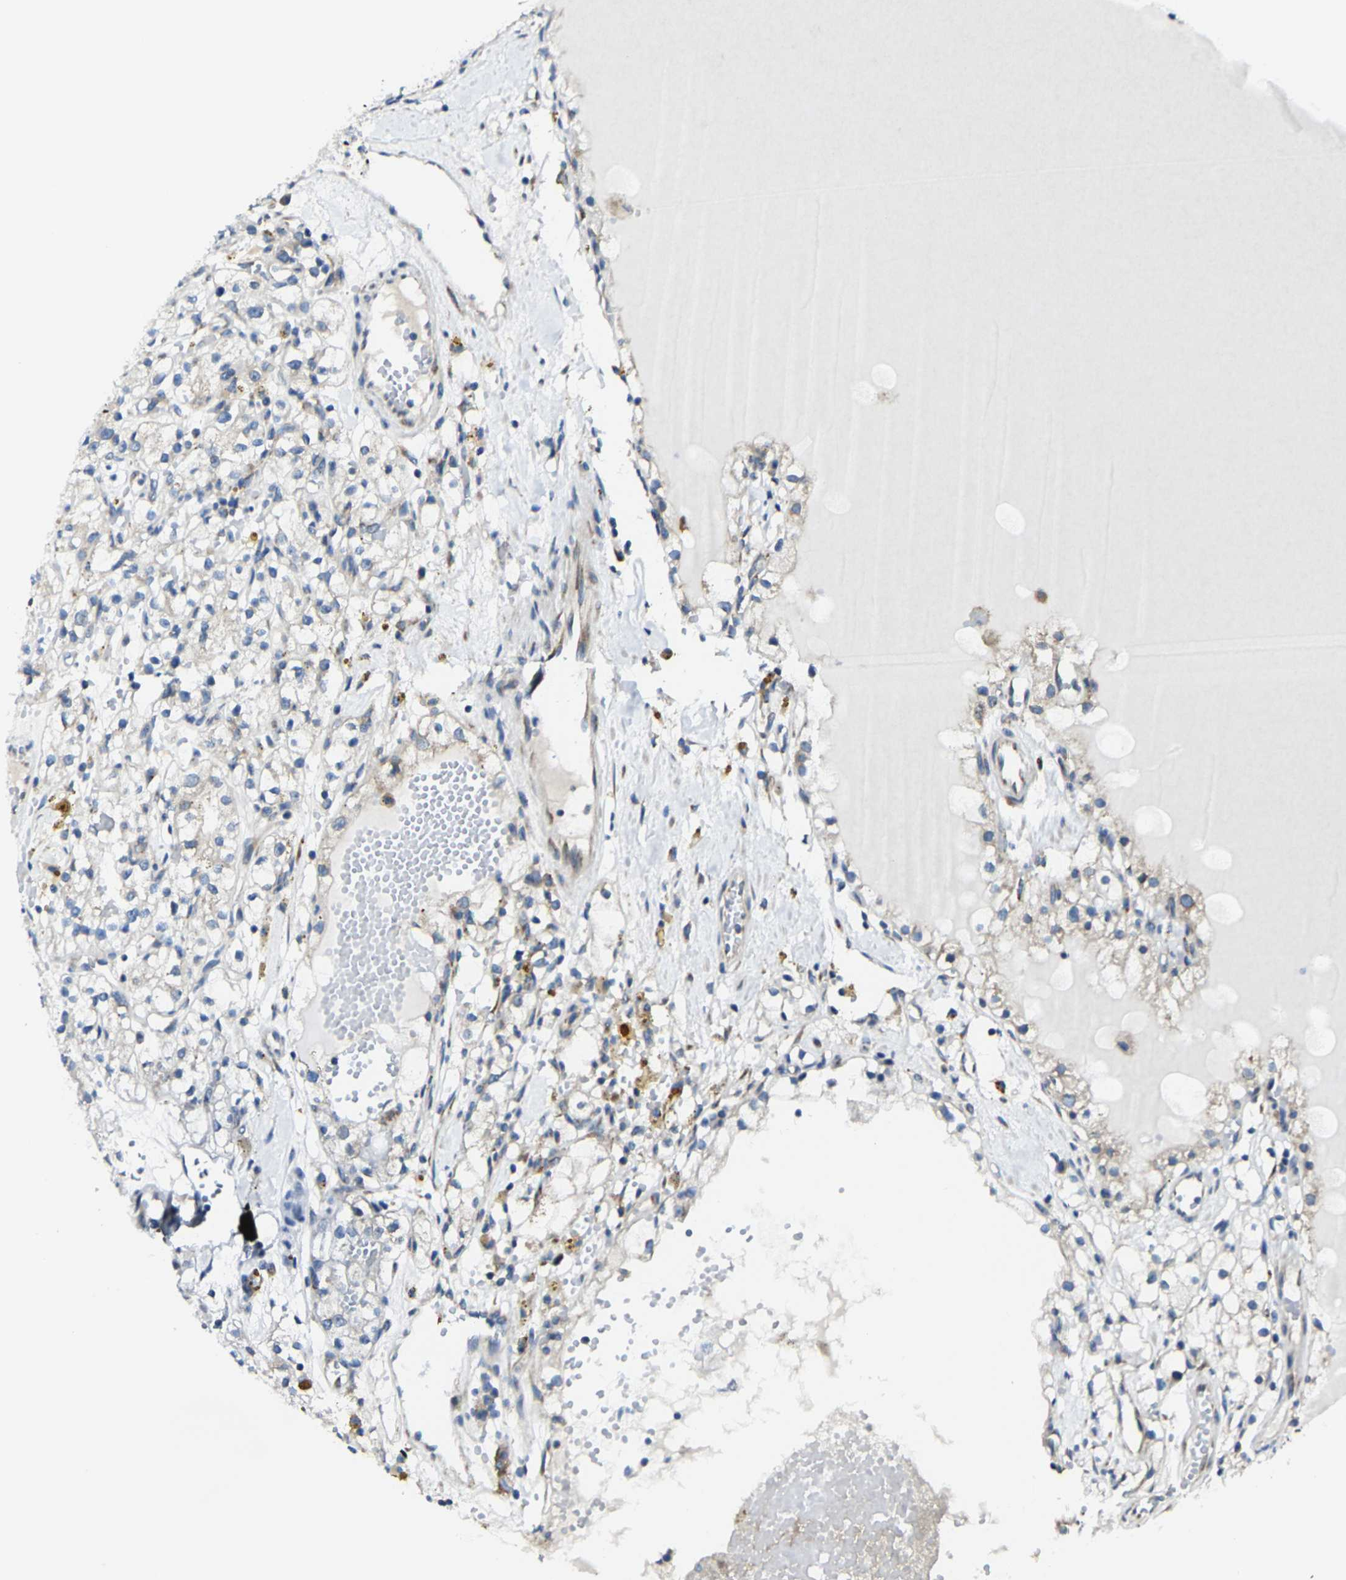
{"staining": {"intensity": "weak", "quantity": "<25%", "location": "cytoplasmic/membranous"}, "tissue": "renal cancer", "cell_type": "Tumor cells", "image_type": "cancer", "snomed": [{"axis": "morphology", "description": "Adenocarcinoma, NOS"}, {"axis": "topography", "description": "Kidney"}], "caption": "An image of renal cancer (adenocarcinoma) stained for a protein reveals no brown staining in tumor cells.", "gene": "G3BP2", "patient": {"sex": "male", "age": 56}}